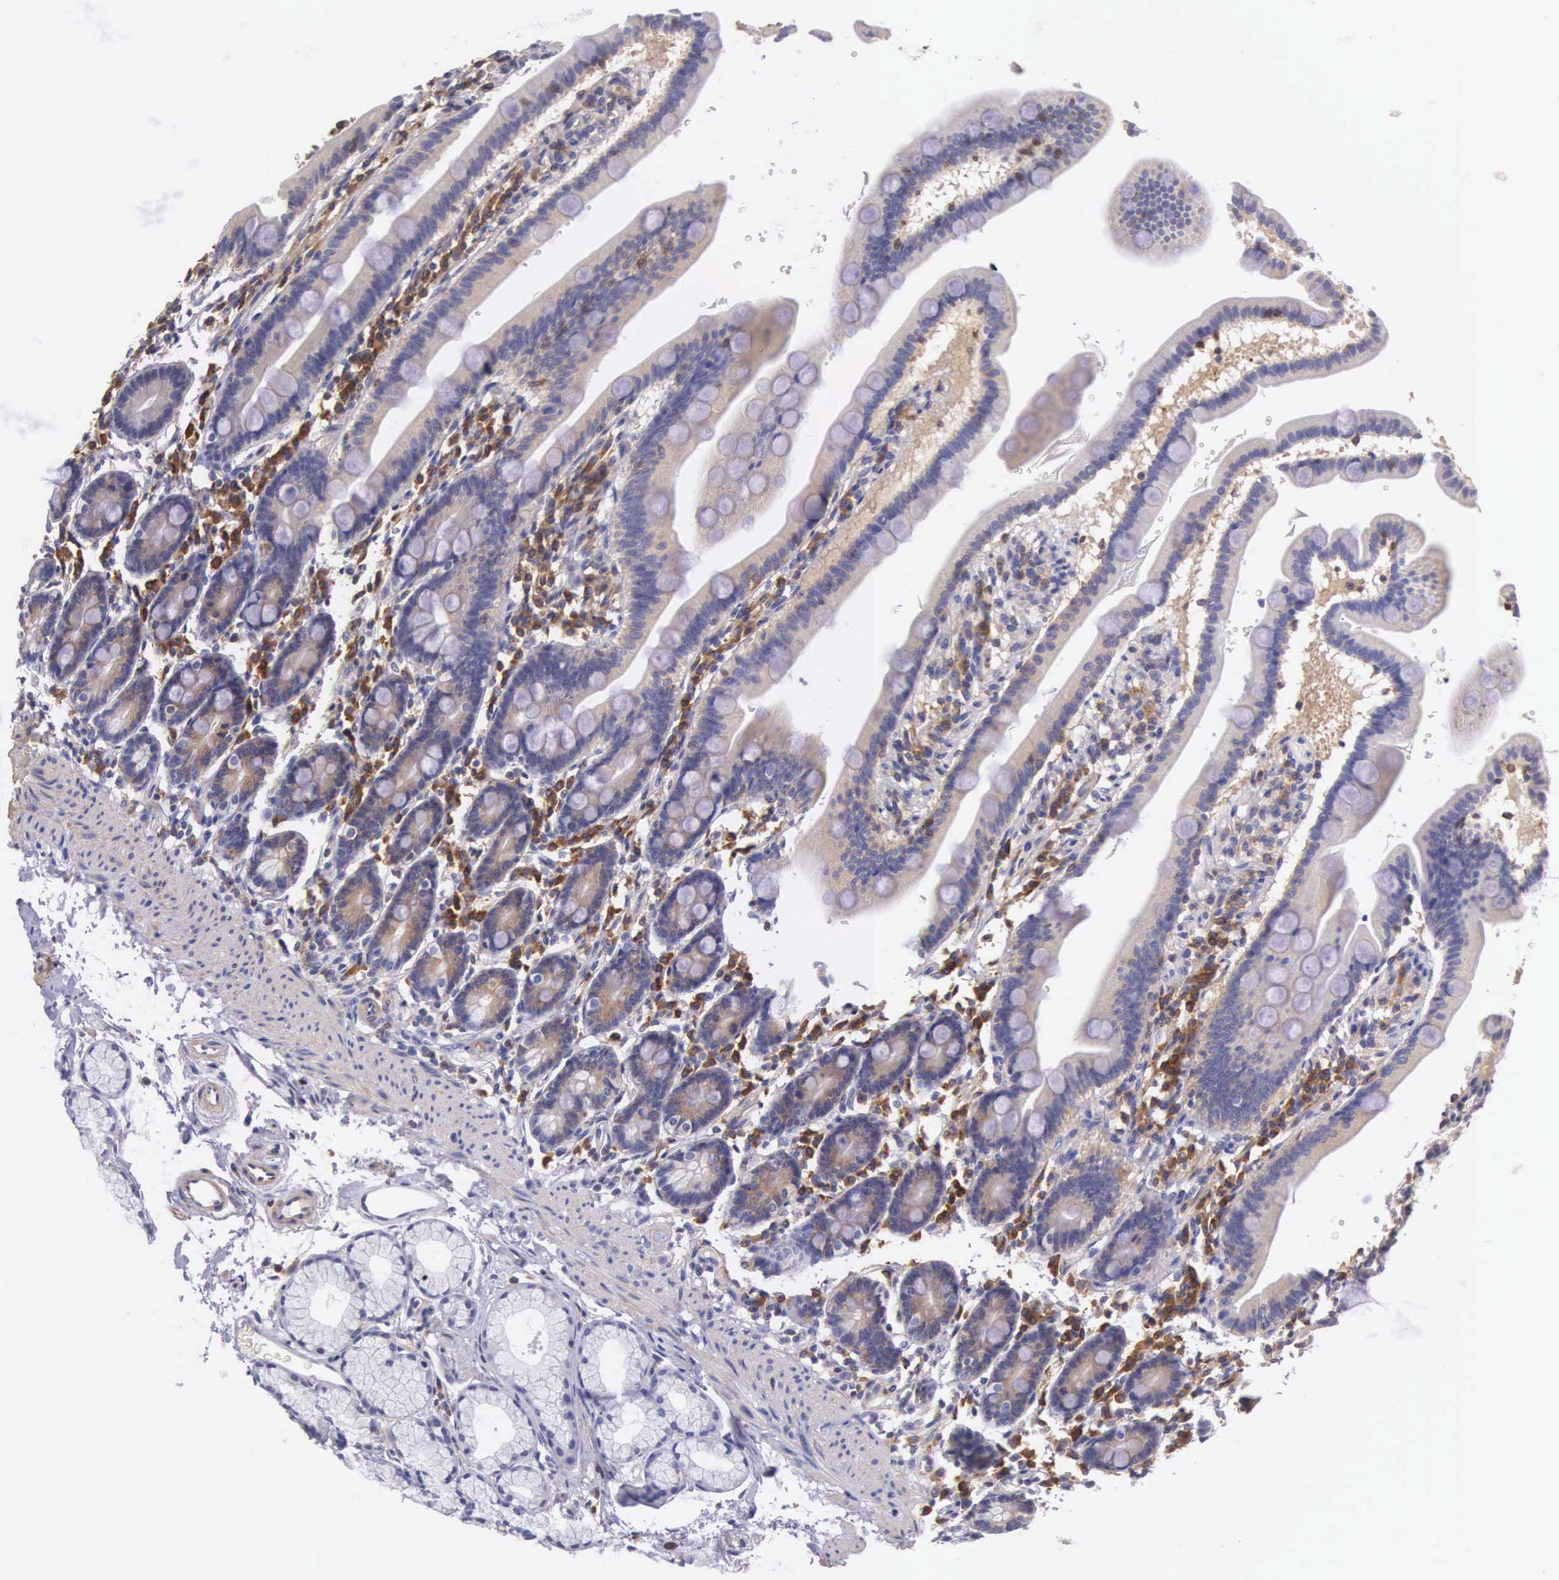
{"staining": {"intensity": "negative", "quantity": "none", "location": "none"}, "tissue": "duodenum", "cell_type": "Glandular cells", "image_type": "normal", "snomed": [{"axis": "morphology", "description": "Normal tissue, NOS"}, {"axis": "topography", "description": "Duodenum"}], "caption": "Histopathology image shows no significant protein positivity in glandular cells of normal duodenum.", "gene": "OSBPL3", "patient": {"sex": "female", "age": 77}}